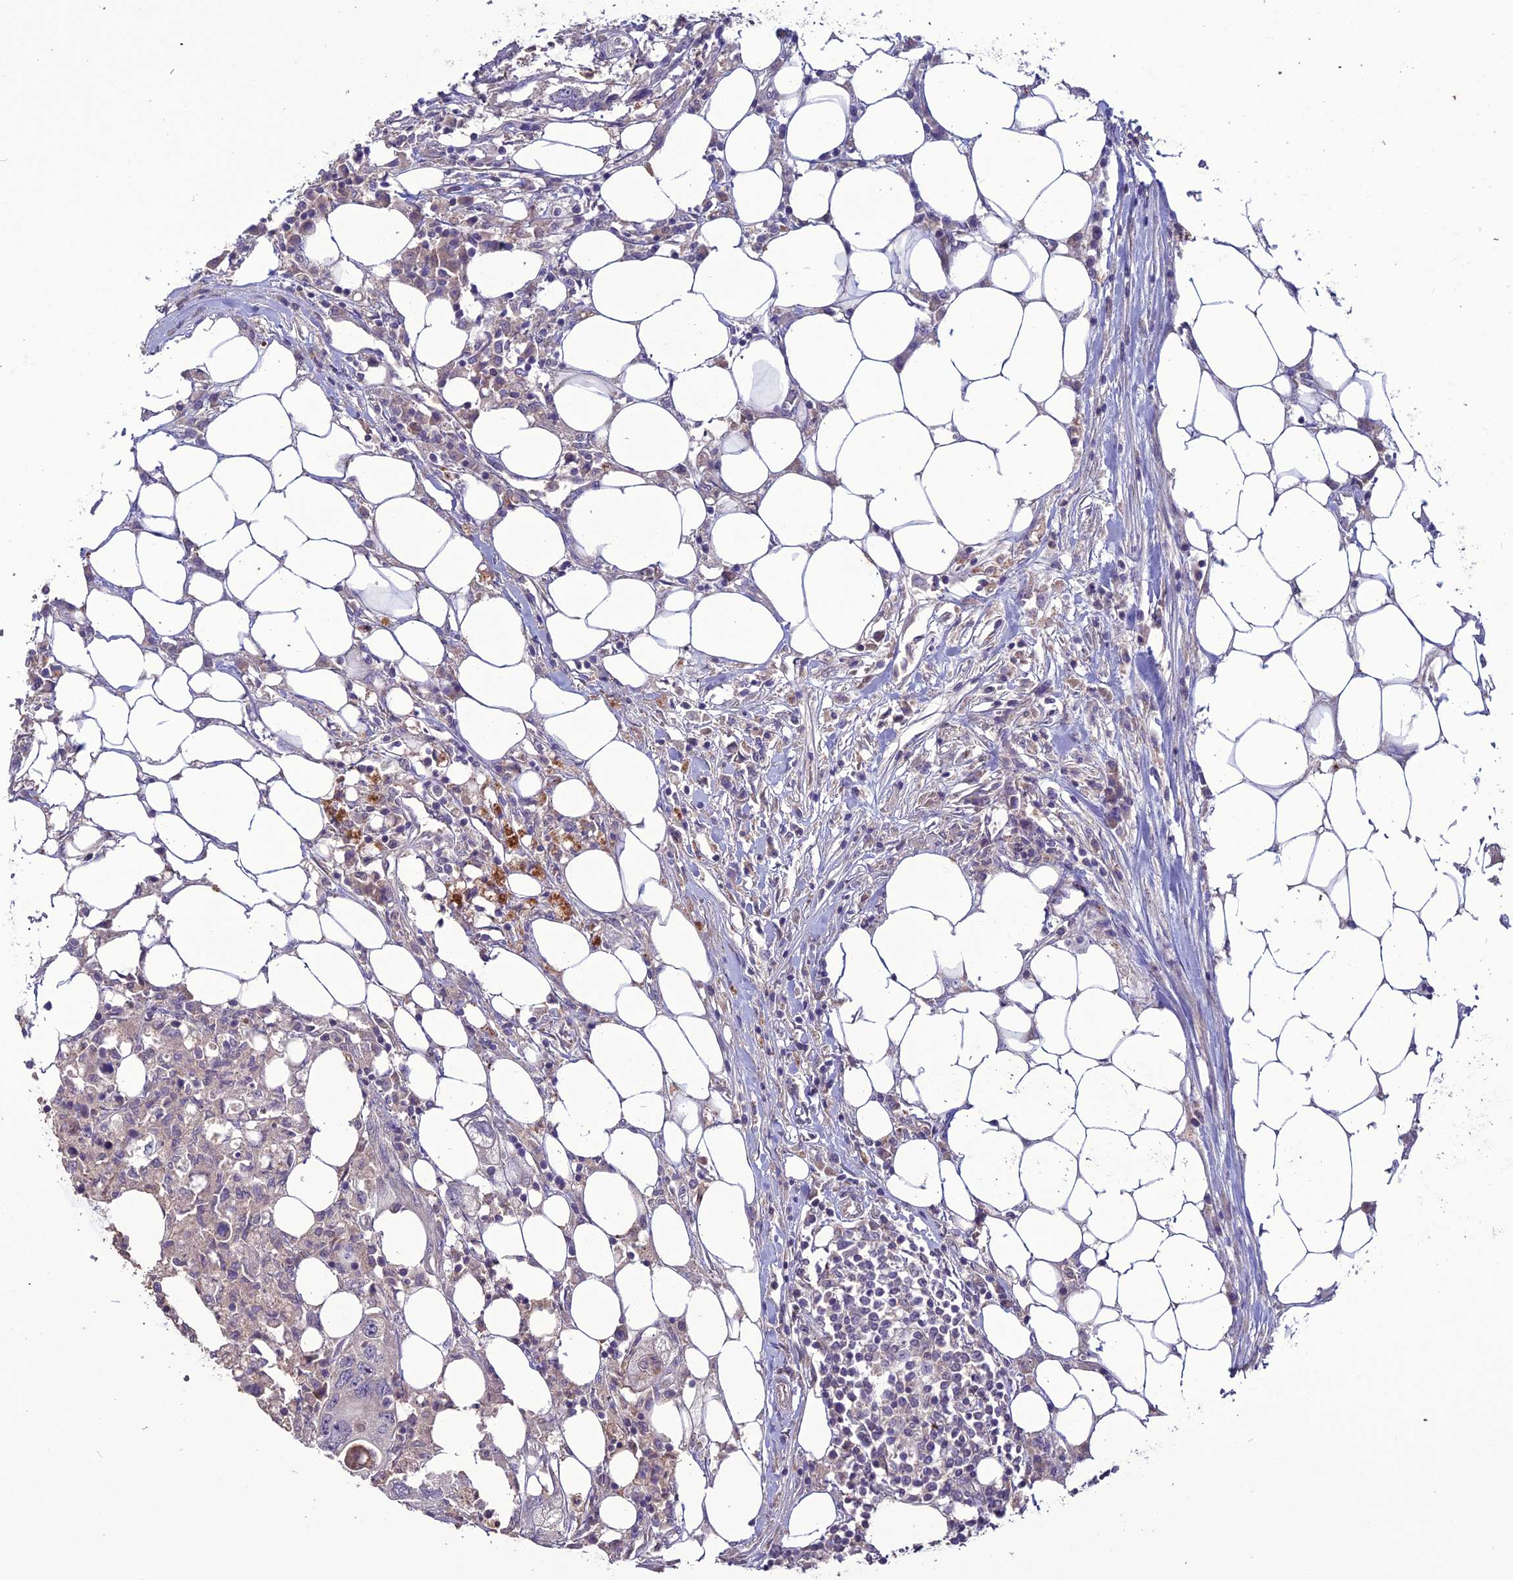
{"staining": {"intensity": "negative", "quantity": "none", "location": "none"}, "tissue": "colorectal cancer", "cell_type": "Tumor cells", "image_type": "cancer", "snomed": [{"axis": "morphology", "description": "Adenocarcinoma, NOS"}, {"axis": "topography", "description": "Colon"}], "caption": "High power microscopy image of an IHC photomicrograph of colorectal cancer, revealing no significant expression in tumor cells.", "gene": "C2orf76", "patient": {"sex": "male", "age": 71}}